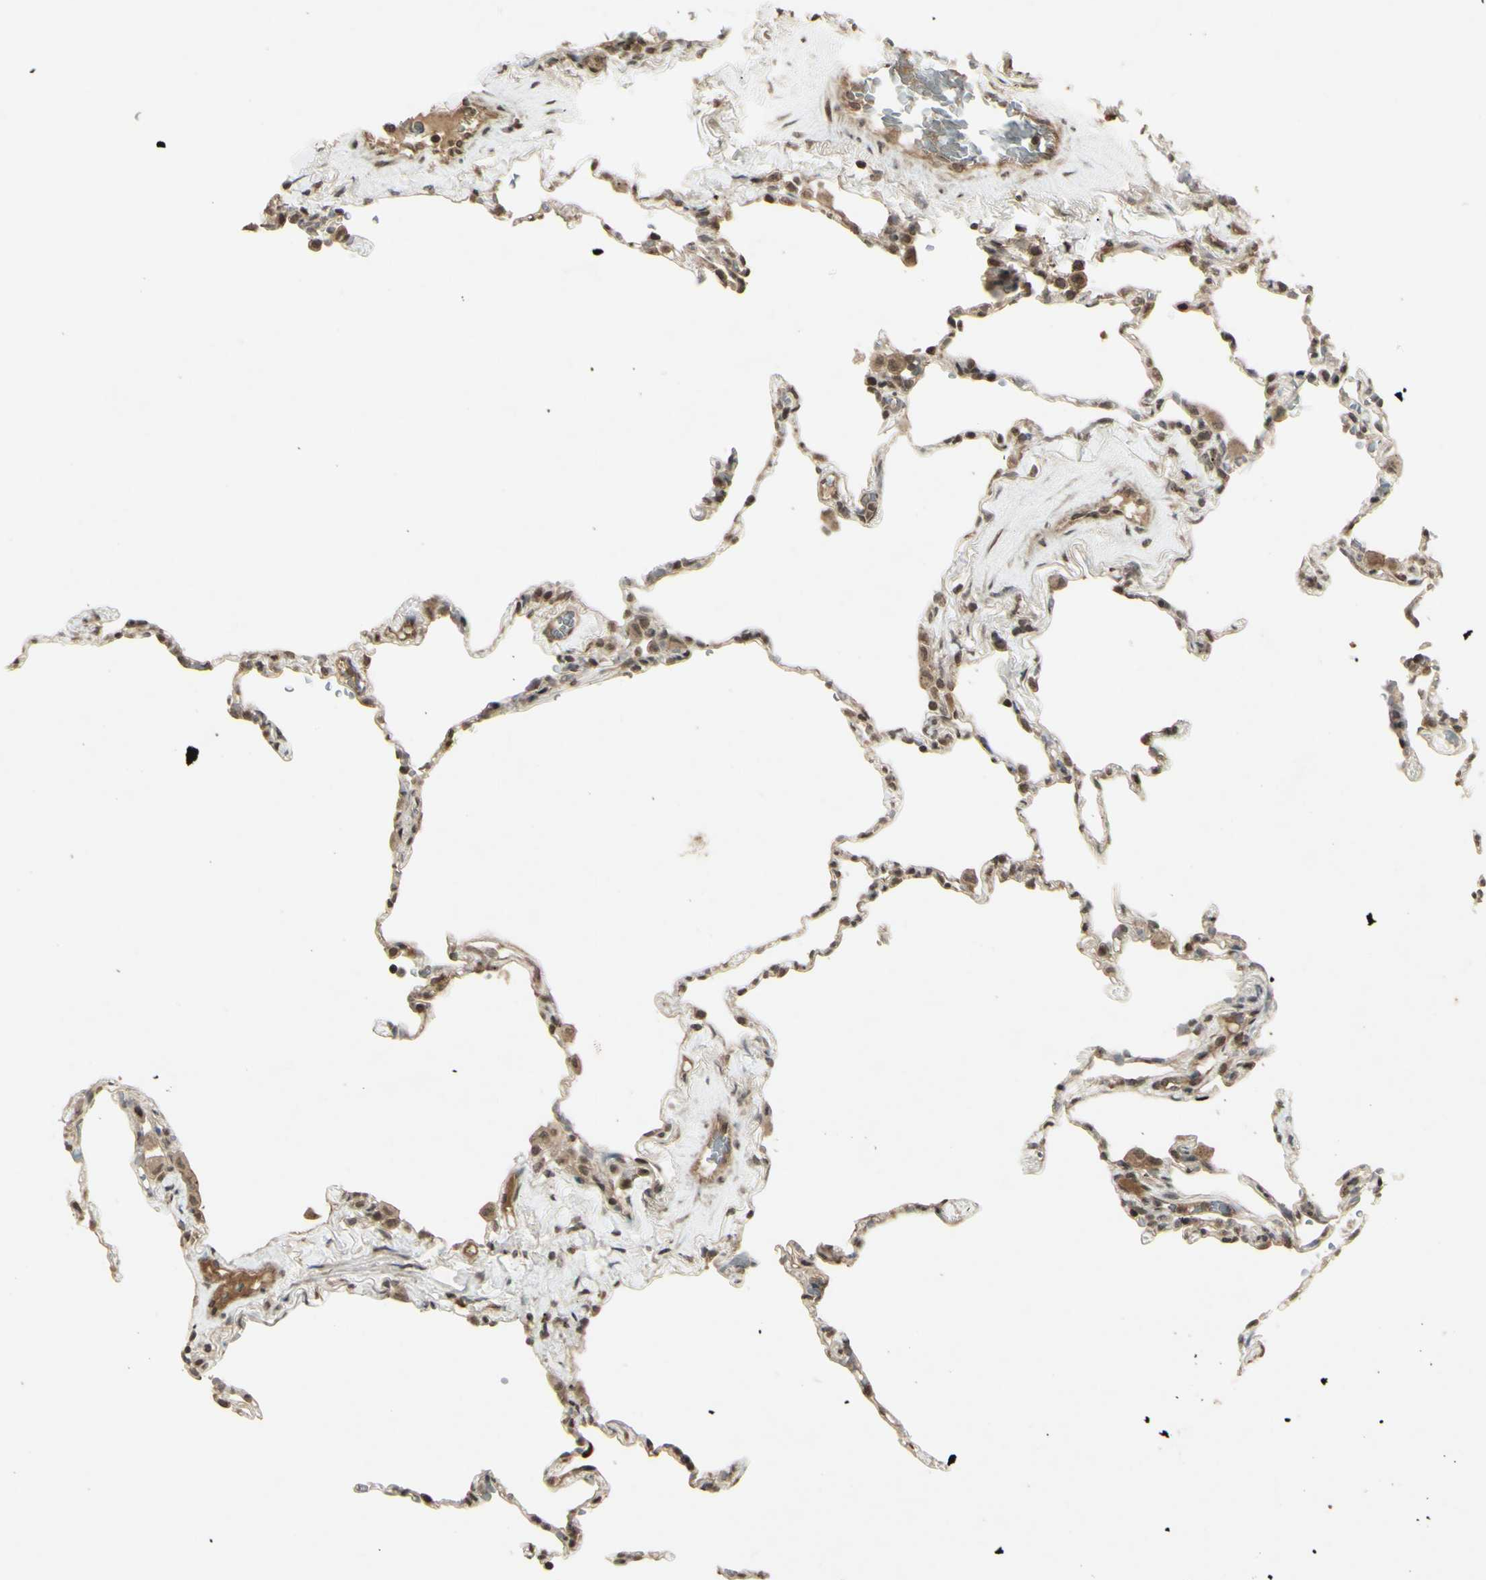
{"staining": {"intensity": "moderate", "quantity": ">75%", "location": "cytoplasmic/membranous,nuclear"}, "tissue": "lung", "cell_type": "Alveolar cells", "image_type": "normal", "snomed": [{"axis": "morphology", "description": "Normal tissue, NOS"}, {"axis": "topography", "description": "Lung"}], "caption": "The immunohistochemical stain labels moderate cytoplasmic/membranous,nuclear expression in alveolar cells of normal lung.", "gene": "BLNK", "patient": {"sex": "male", "age": 59}}